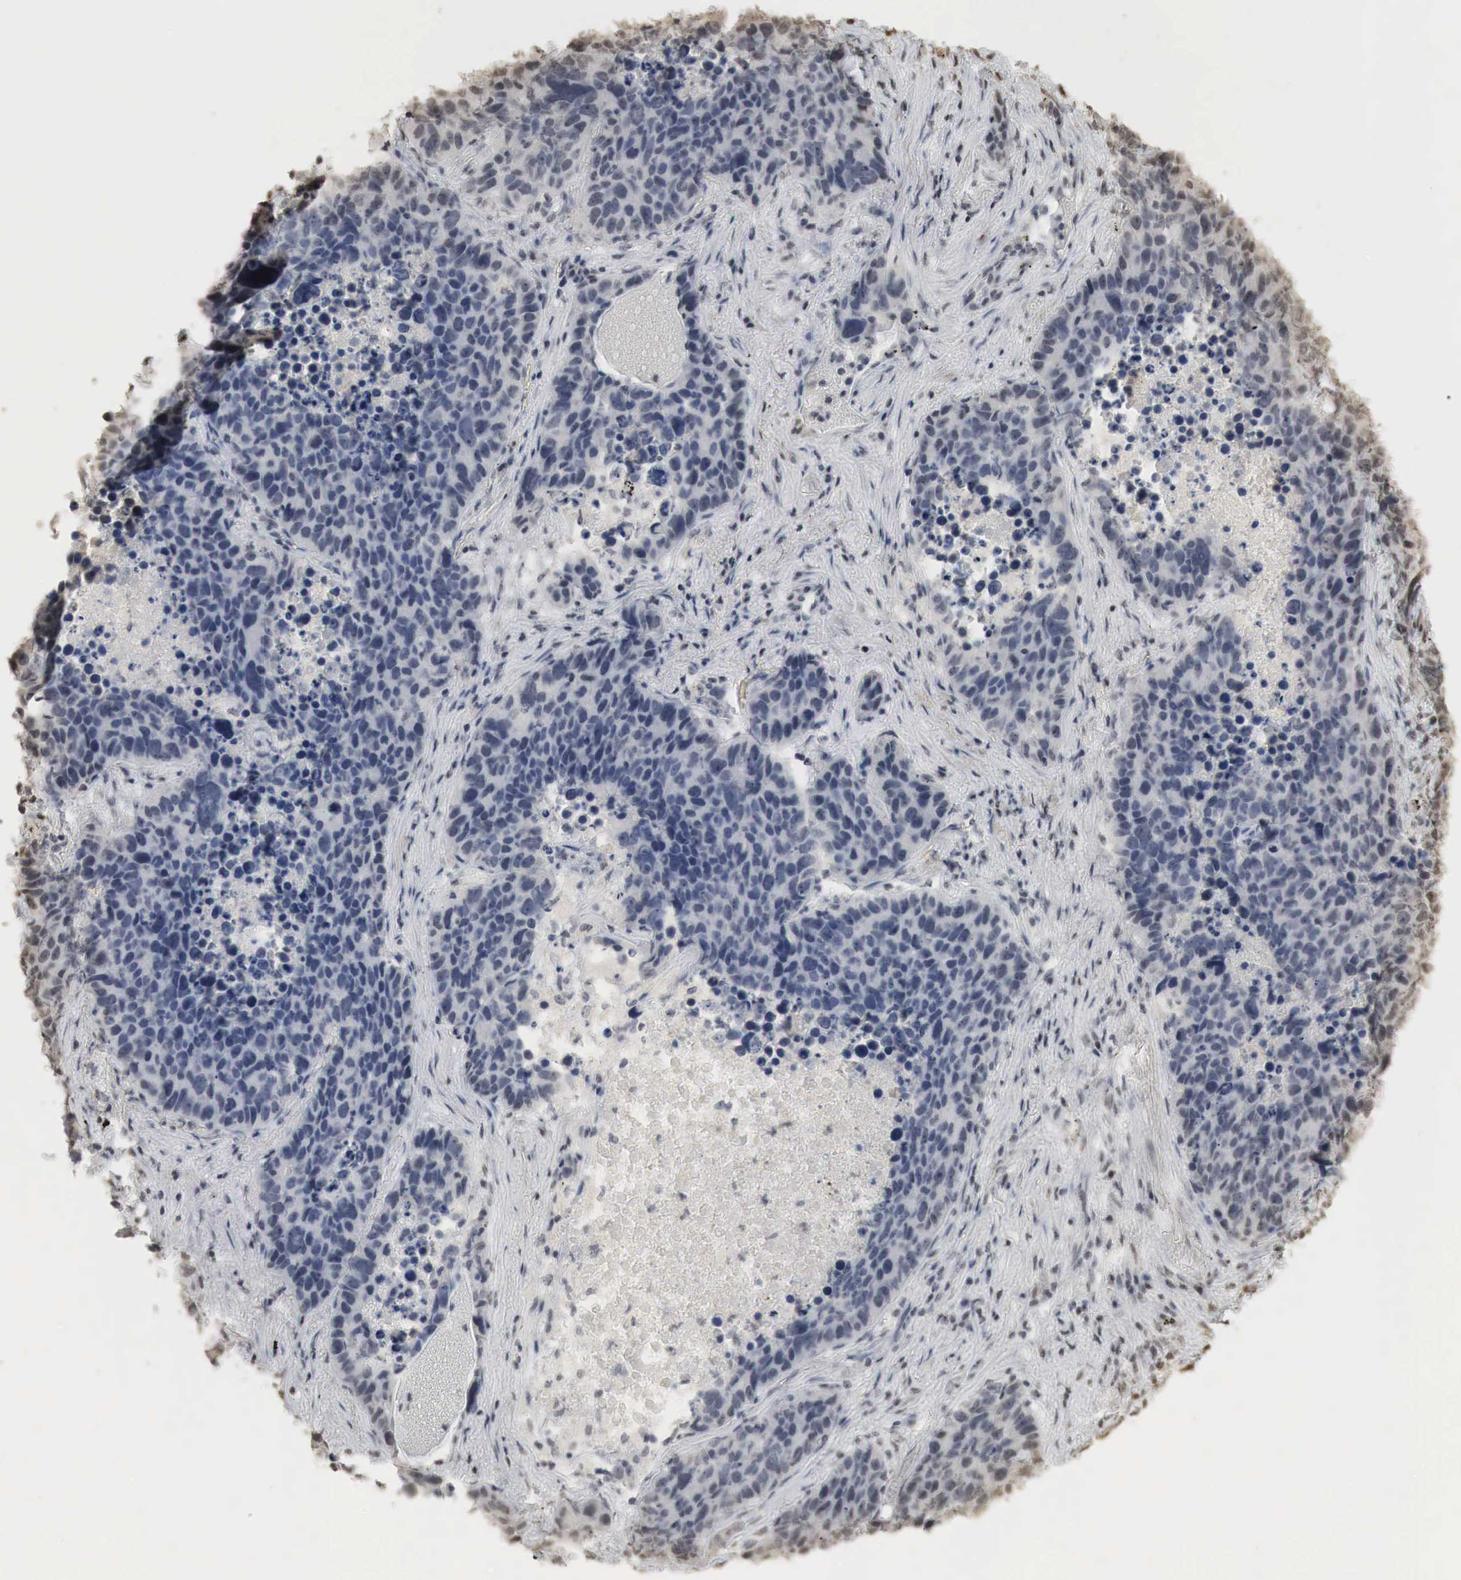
{"staining": {"intensity": "negative", "quantity": "none", "location": "none"}, "tissue": "lung cancer", "cell_type": "Tumor cells", "image_type": "cancer", "snomed": [{"axis": "morphology", "description": "Carcinoid, malignant, NOS"}, {"axis": "topography", "description": "Lung"}], "caption": "A high-resolution image shows immunohistochemistry staining of carcinoid (malignant) (lung), which demonstrates no significant positivity in tumor cells.", "gene": "ERBB4", "patient": {"sex": "male", "age": 60}}